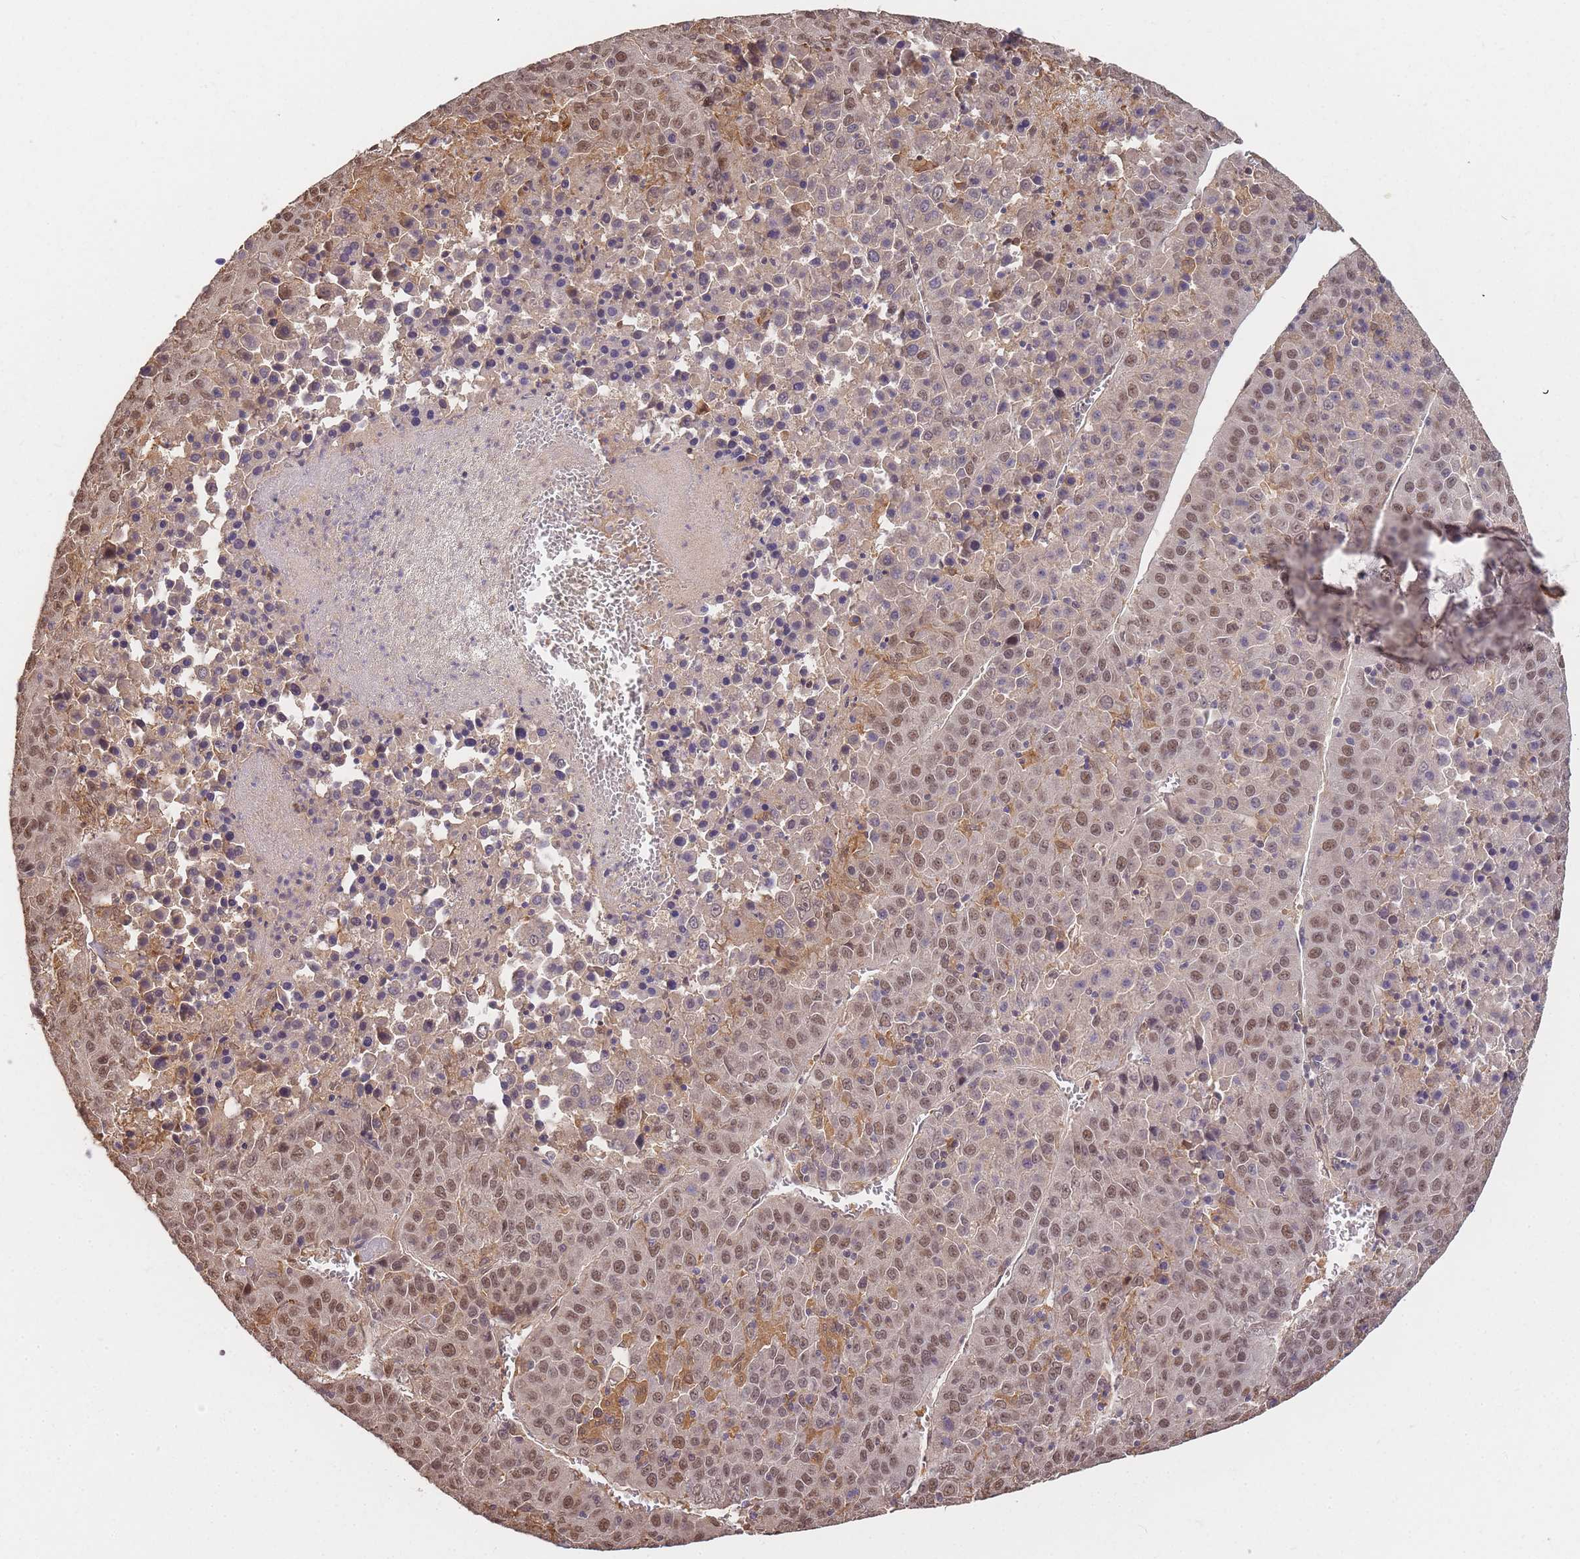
{"staining": {"intensity": "moderate", "quantity": "25%-75%", "location": "cytoplasmic/membranous,nuclear"}, "tissue": "liver cancer", "cell_type": "Tumor cells", "image_type": "cancer", "snomed": [{"axis": "morphology", "description": "Carcinoma, Hepatocellular, NOS"}, {"axis": "topography", "description": "Liver"}], "caption": "Immunohistochemistry of liver cancer (hepatocellular carcinoma) demonstrates medium levels of moderate cytoplasmic/membranous and nuclear expression in about 25%-75% of tumor cells.", "gene": "CDKN2AIPNL", "patient": {"sex": "female", "age": 53}}